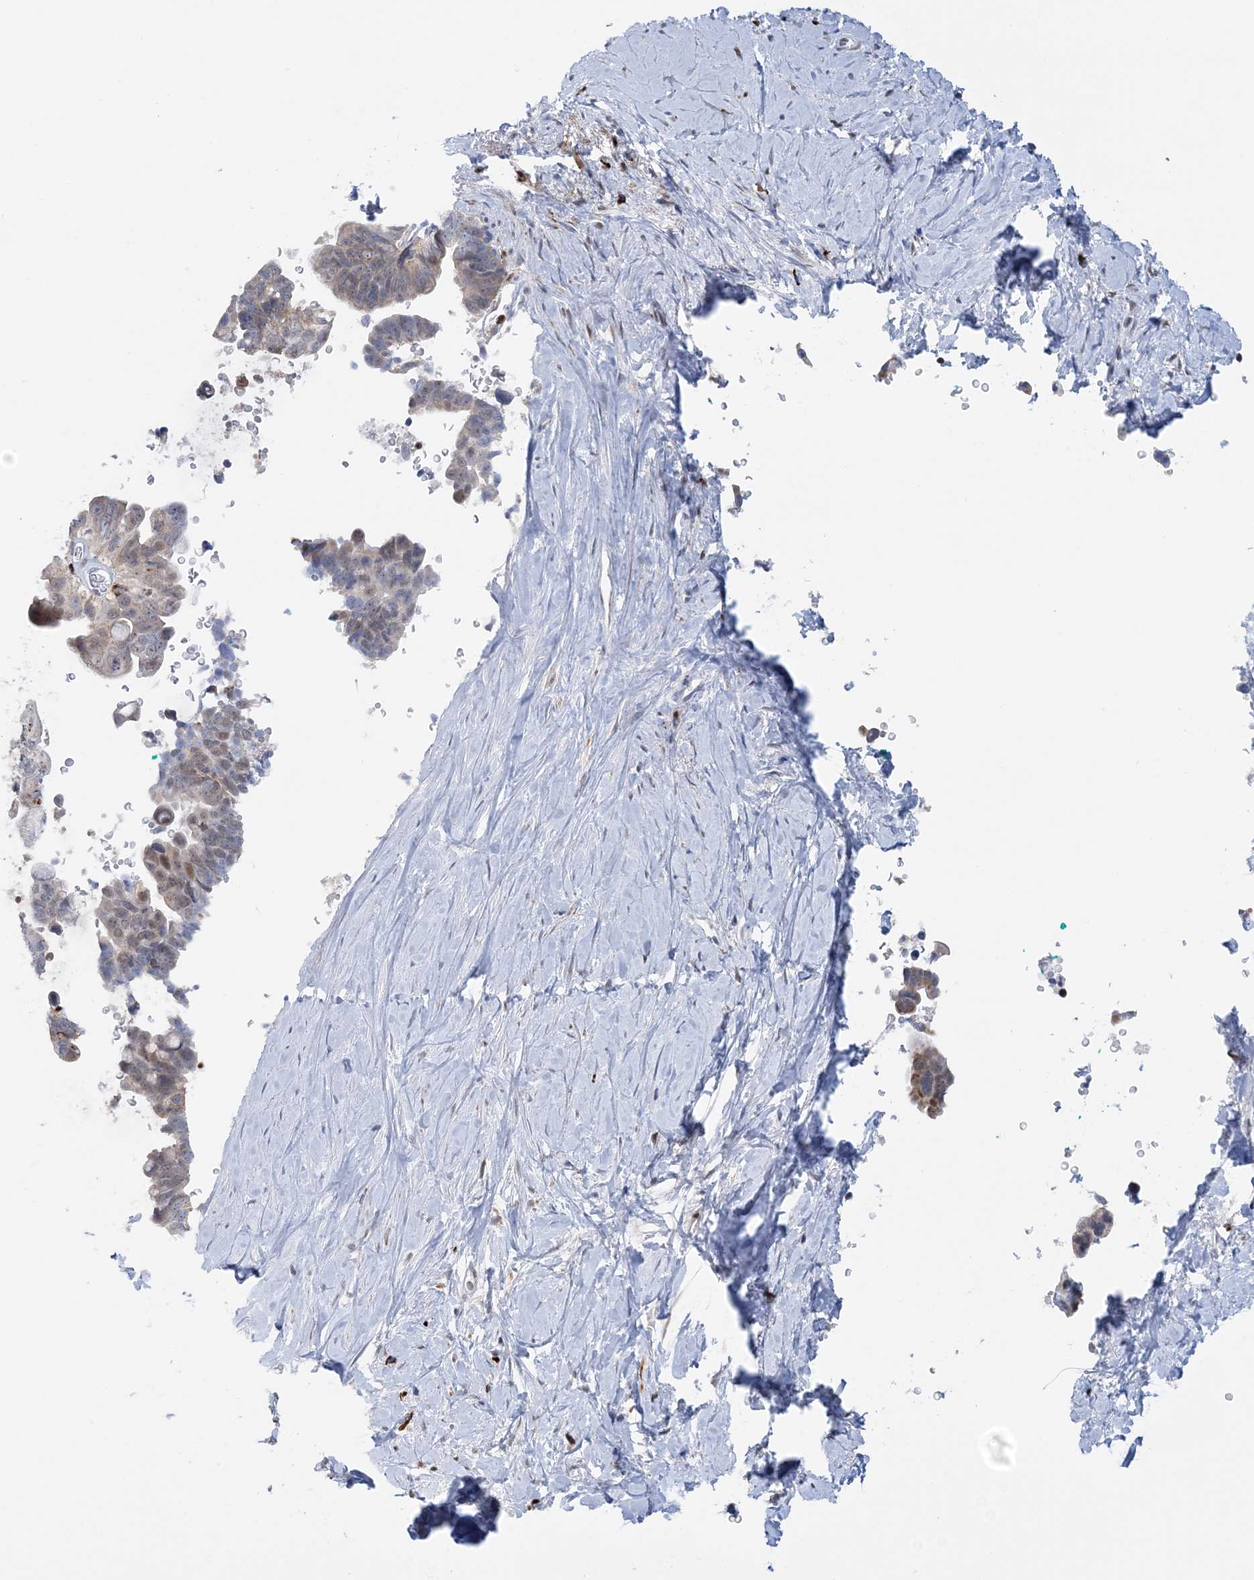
{"staining": {"intensity": "weak", "quantity": "<25%", "location": "nuclear"}, "tissue": "pancreatic cancer", "cell_type": "Tumor cells", "image_type": "cancer", "snomed": [{"axis": "morphology", "description": "Adenocarcinoma, NOS"}, {"axis": "topography", "description": "Pancreas"}], "caption": "Pancreatic cancer was stained to show a protein in brown. There is no significant positivity in tumor cells.", "gene": "NIT2", "patient": {"sex": "female", "age": 72}}